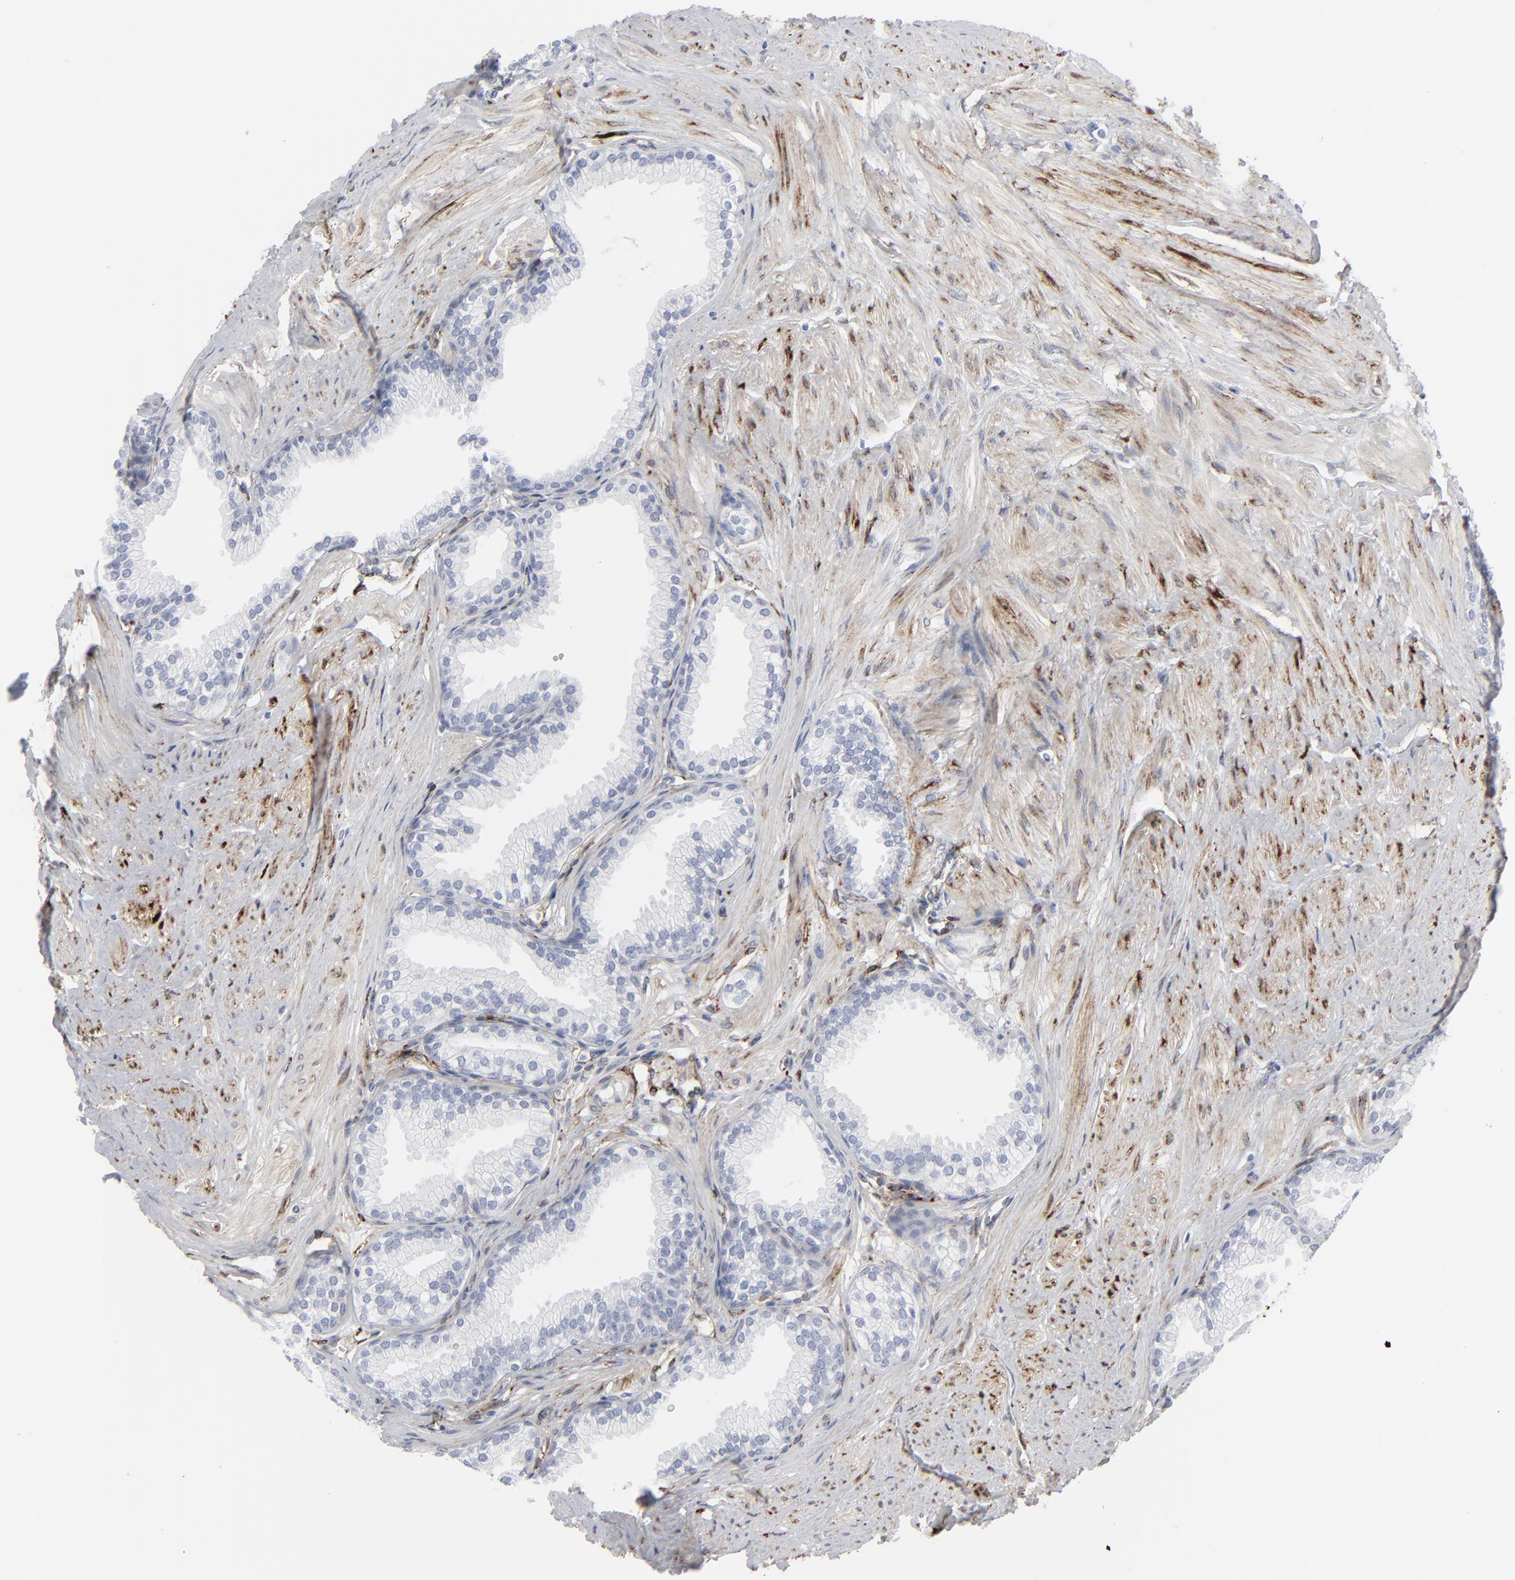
{"staining": {"intensity": "negative", "quantity": "none", "location": "none"}, "tissue": "prostate", "cell_type": "Glandular cells", "image_type": "normal", "snomed": [{"axis": "morphology", "description": "Normal tissue, NOS"}, {"axis": "topography", "description": "Prostate"}], "caption": "This is a histopathology image of IHC staining of unremarkable prostate, which shows no expression in glandular cells.", "gene": "SPARC", "patient": {"sex": "male", "age": 64}}